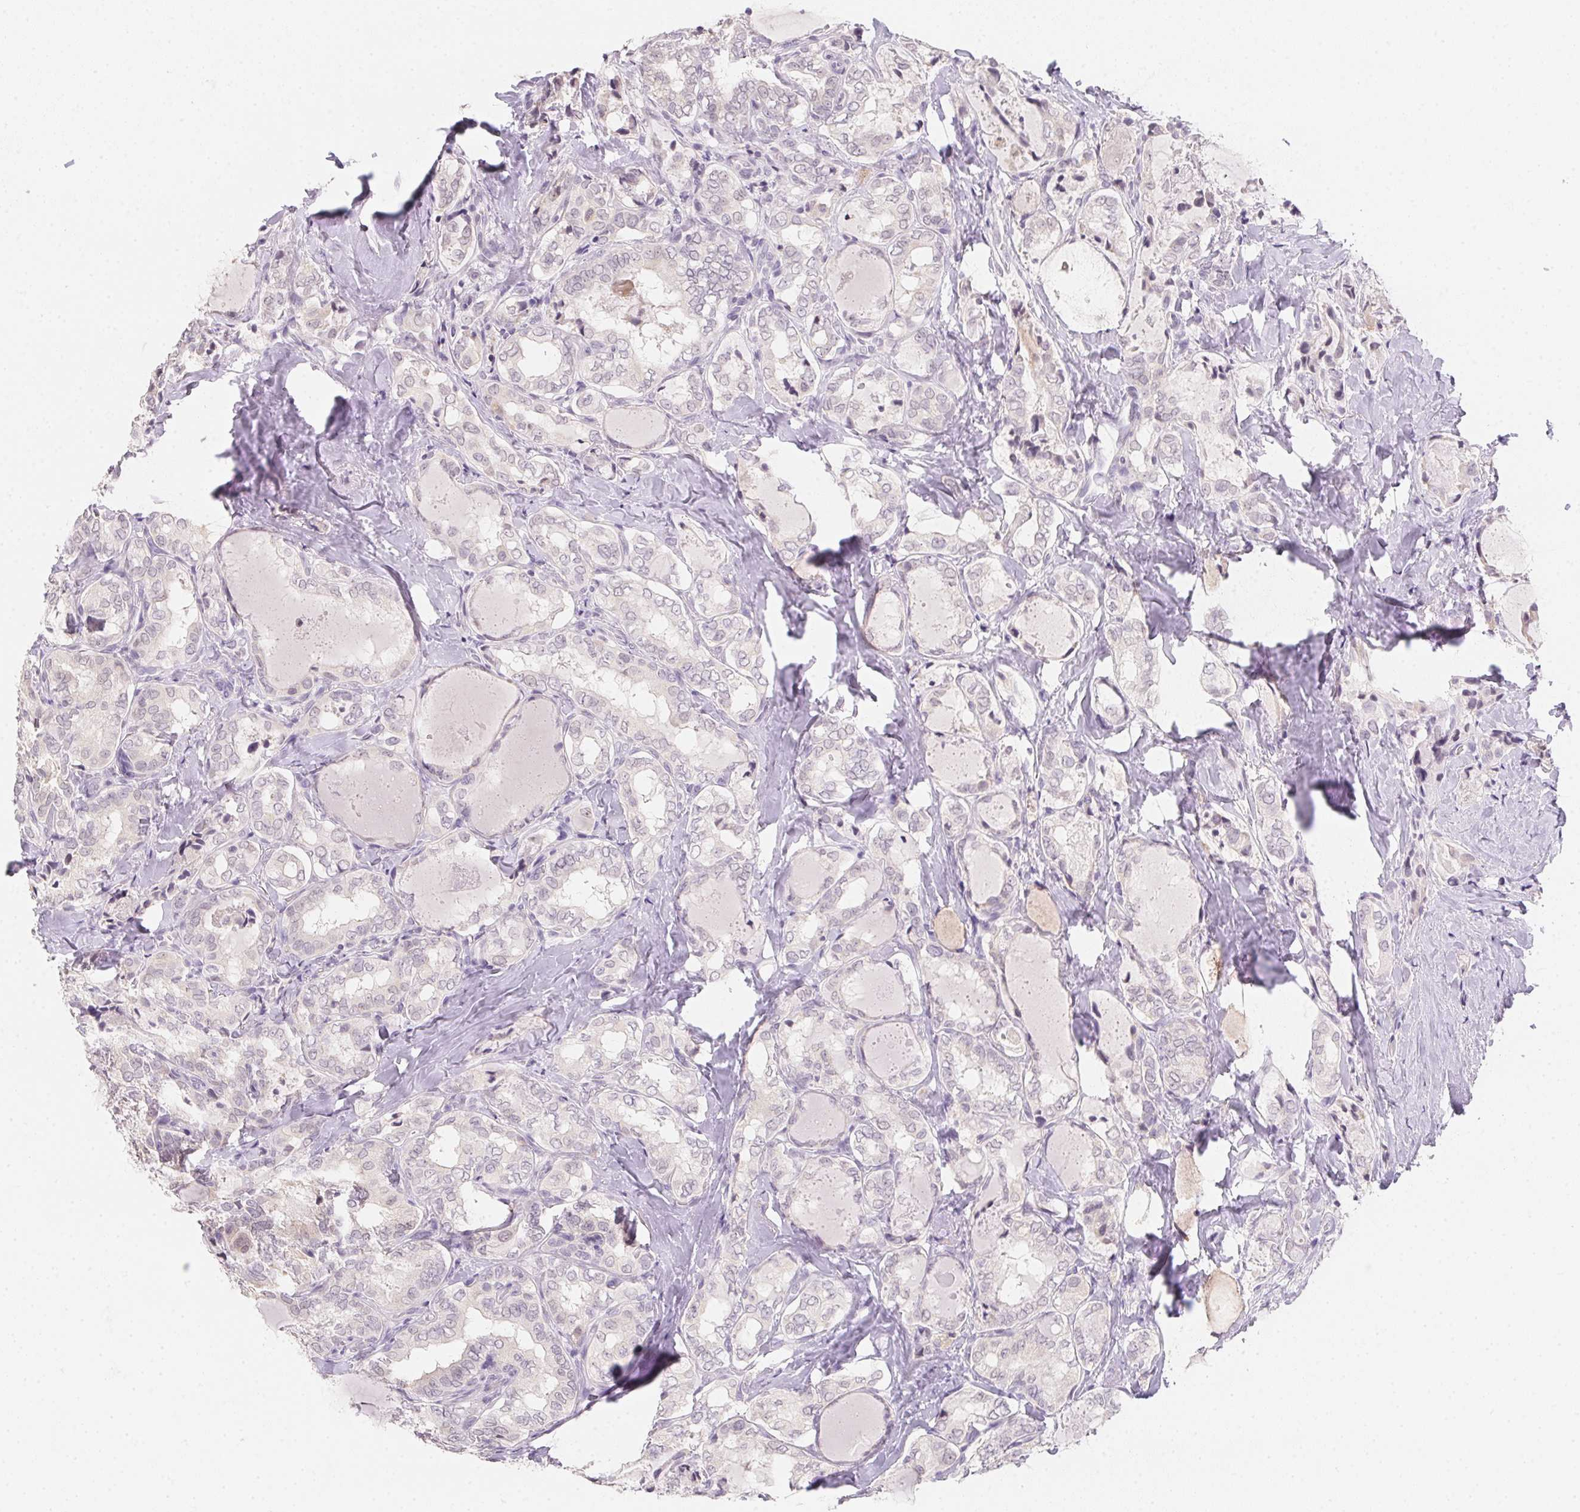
{"staining": {"intensity": "negative", "quantity": "none", "location": "none"}, "tissue": "thyroid cancer", "cell_type": "Tumor cells", "image_type": "cancer", "snomed": [{"axis": "morphology", "description": "Papillary adenocarcinoma, NOS"}, {"axis": "topography", "description": "Thyroid gland"}], "caption": "DAB (3,3'-diaminobenzidine) immunohistochemical staining of thyroid papillary adenocarcinoma reveals no significant positivity in tumor cells.", "gene": "SLC6A18", "patient": {"sex": "female", "age": 75}}